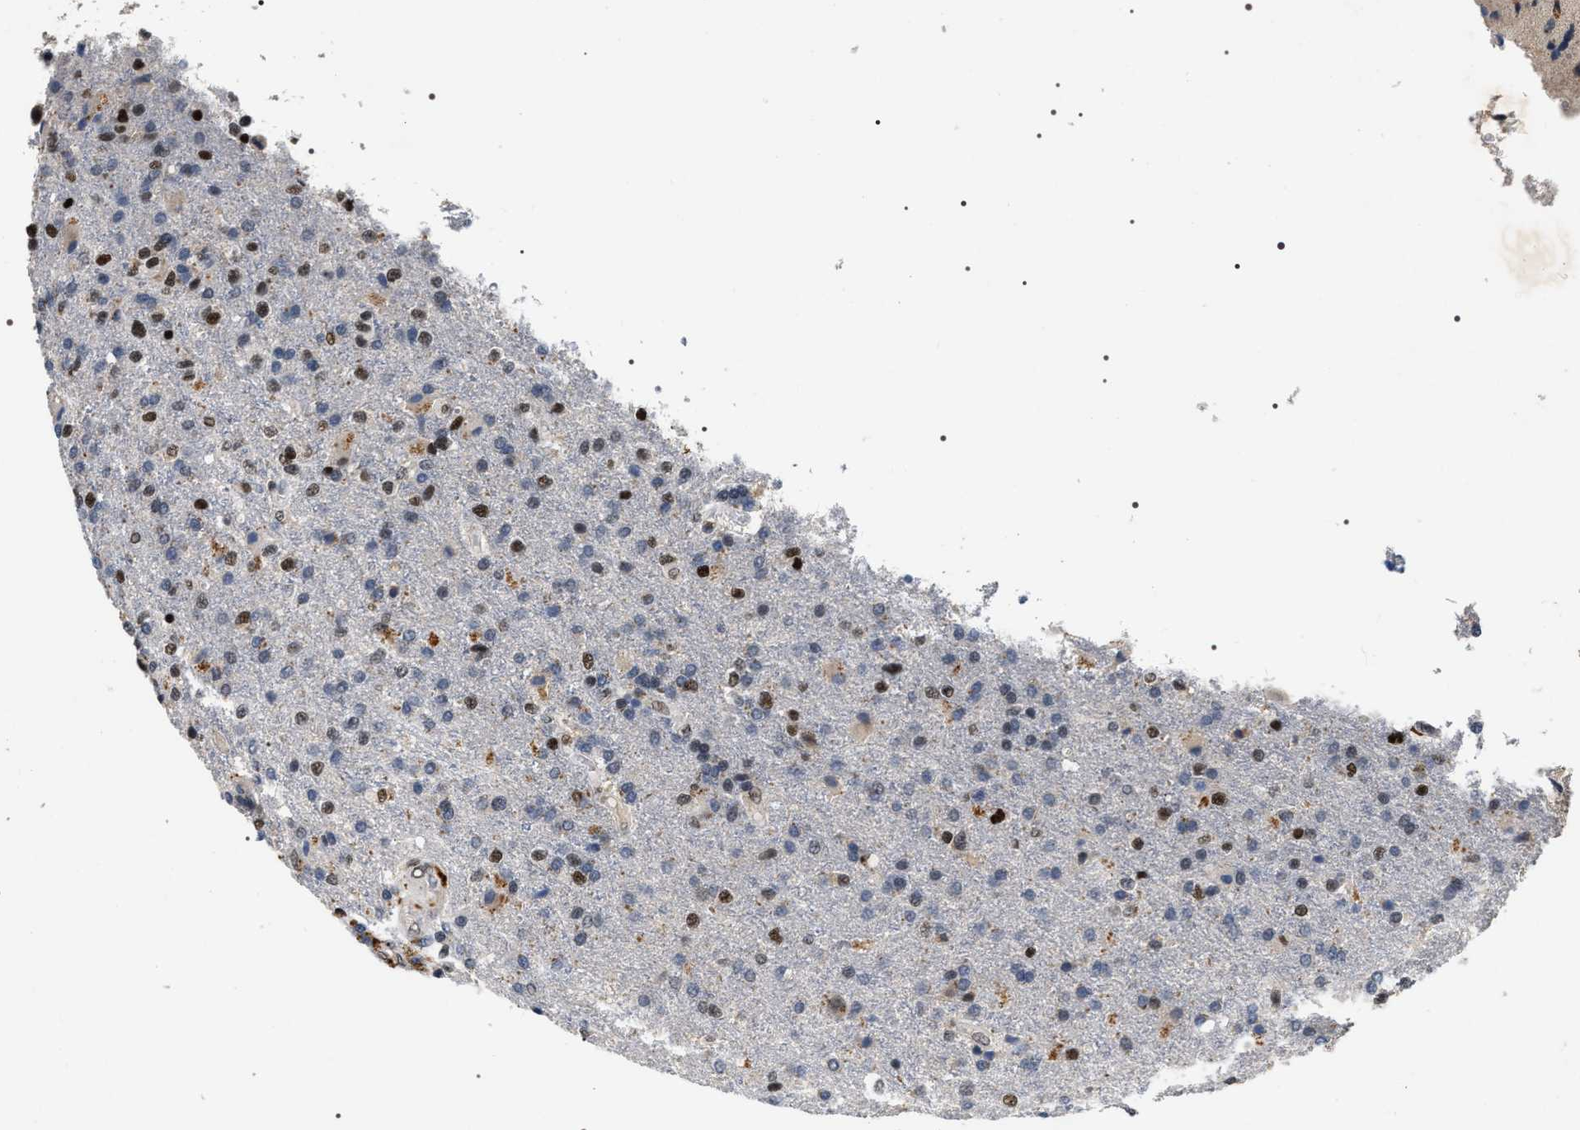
{"staining": {"intensity": "strong", "quantity": "<25%", "location": "nuclear"}, "tissue": "glioma", "cell_type": "Tumor cells", "image_type": "cancer", "snomed": [{"axis": "morphology", "description": "Glioma, malignant, High grade"}, {"axis": "topography", "description": "Brain"}], "caption": "High-power microscopy captured an immunohistochemistry (IHC) micrograph of malignant glioma (high-grade), revealing strong nuclear staining in about <25% of tumor cells.", "gene": "C7orf25", "patient": {"sex": "male", "age": 72}}